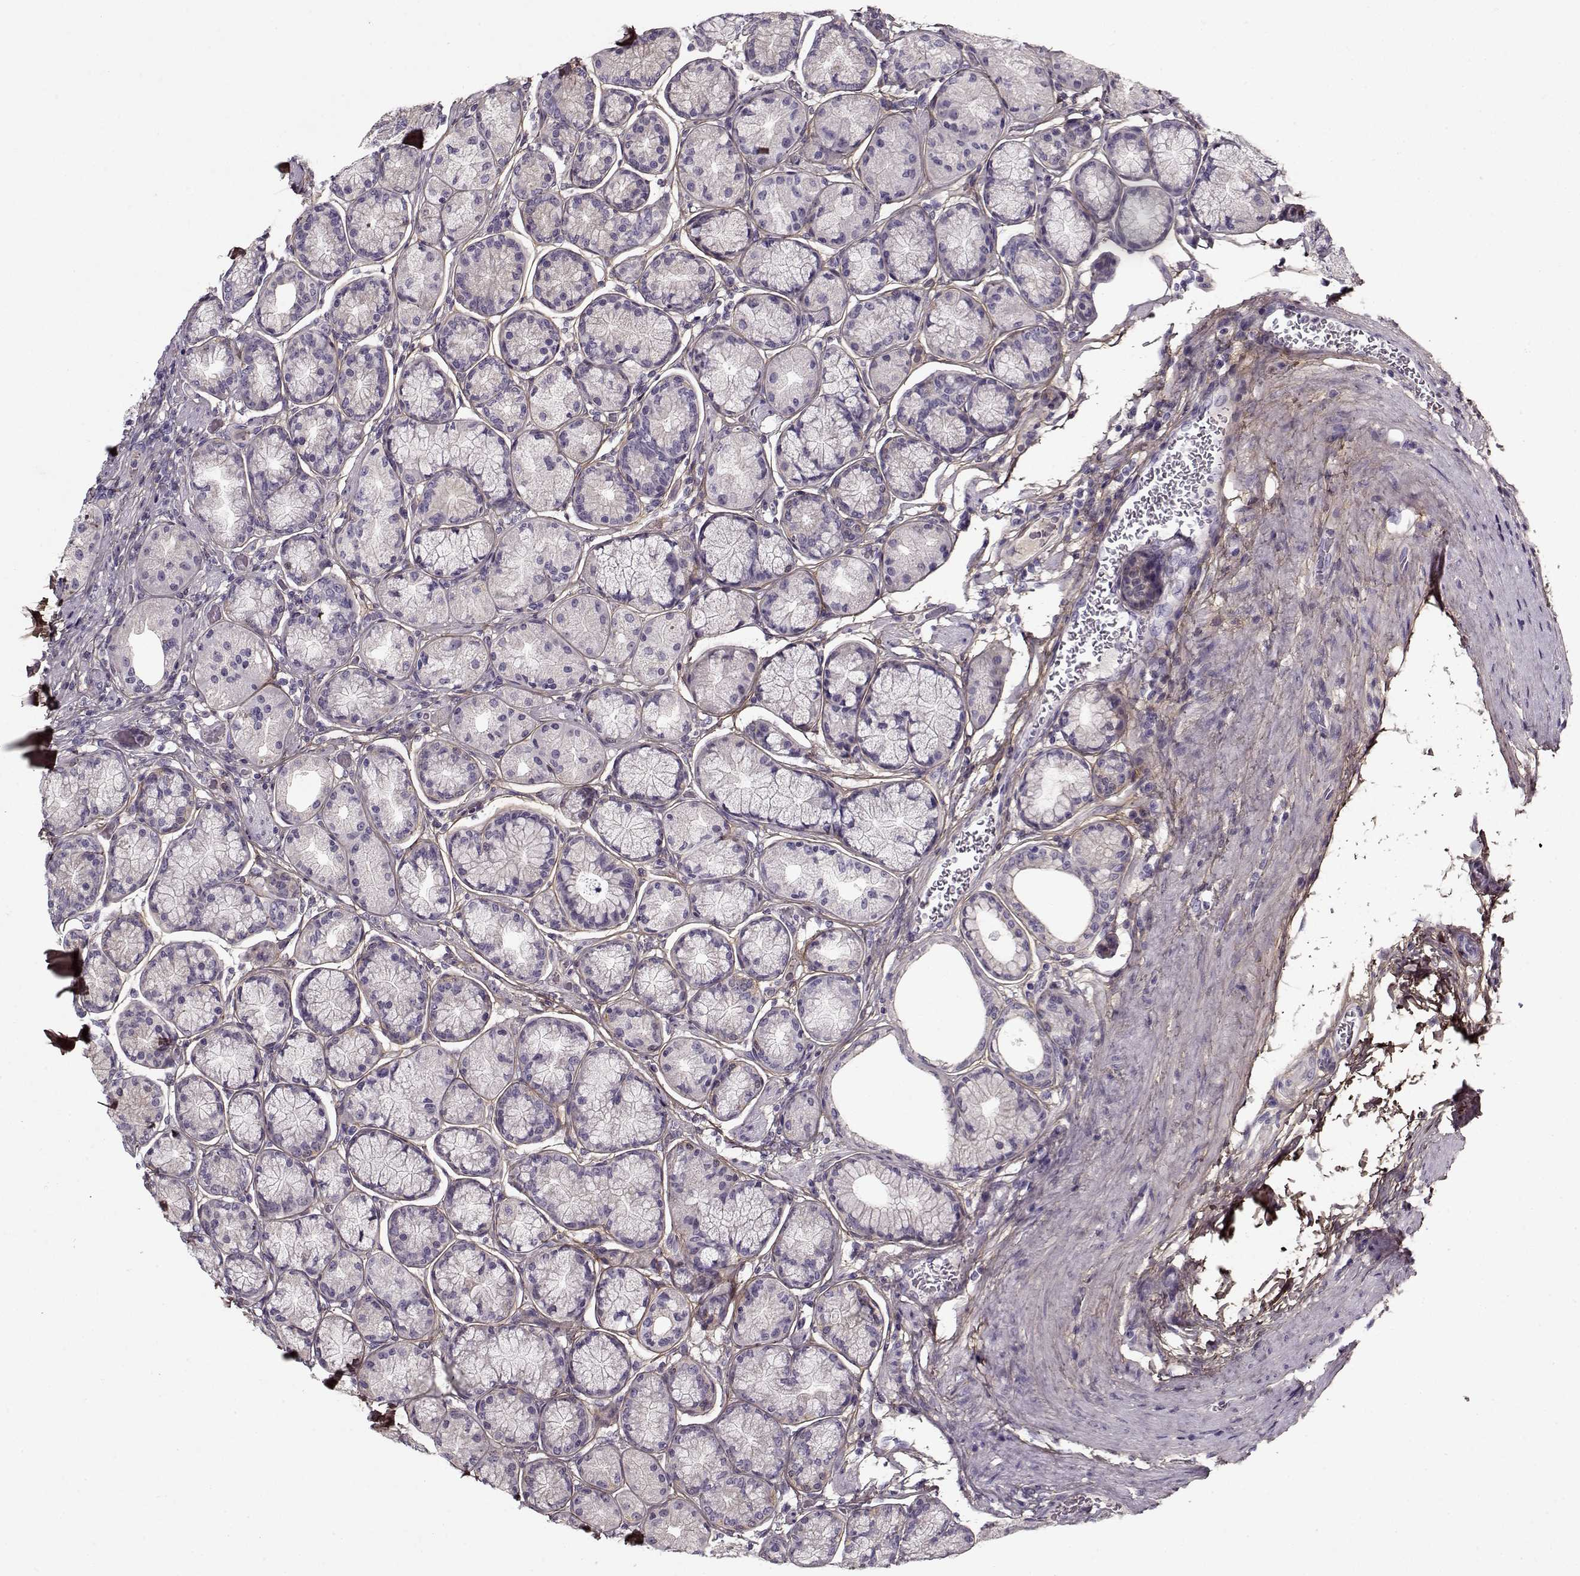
{"staining": {"intensity": "negative", "quantity": "none", "location": "none"}, "tissue": "stomach", "cell_type": "Glandular cells", "image_type": "normal", "snomed": [{"axis": "morphology", "description": "Normal tissue, NOS"}, {"axis": "morphology", "description": "Adenocarcinoma, NOS"}, {"axis": "morphology", "description": "Adenocarcinoma, High grade"}, {"axis": "topography", "description": "Stomach, upper"}, {"axis": "topography", "description": "Stomach"}], "caption": "The histopathology image shows no significant staining in glandular cells of stomach.", "gene": "LUM", "patient": {"sex": "female", "age": 65}}